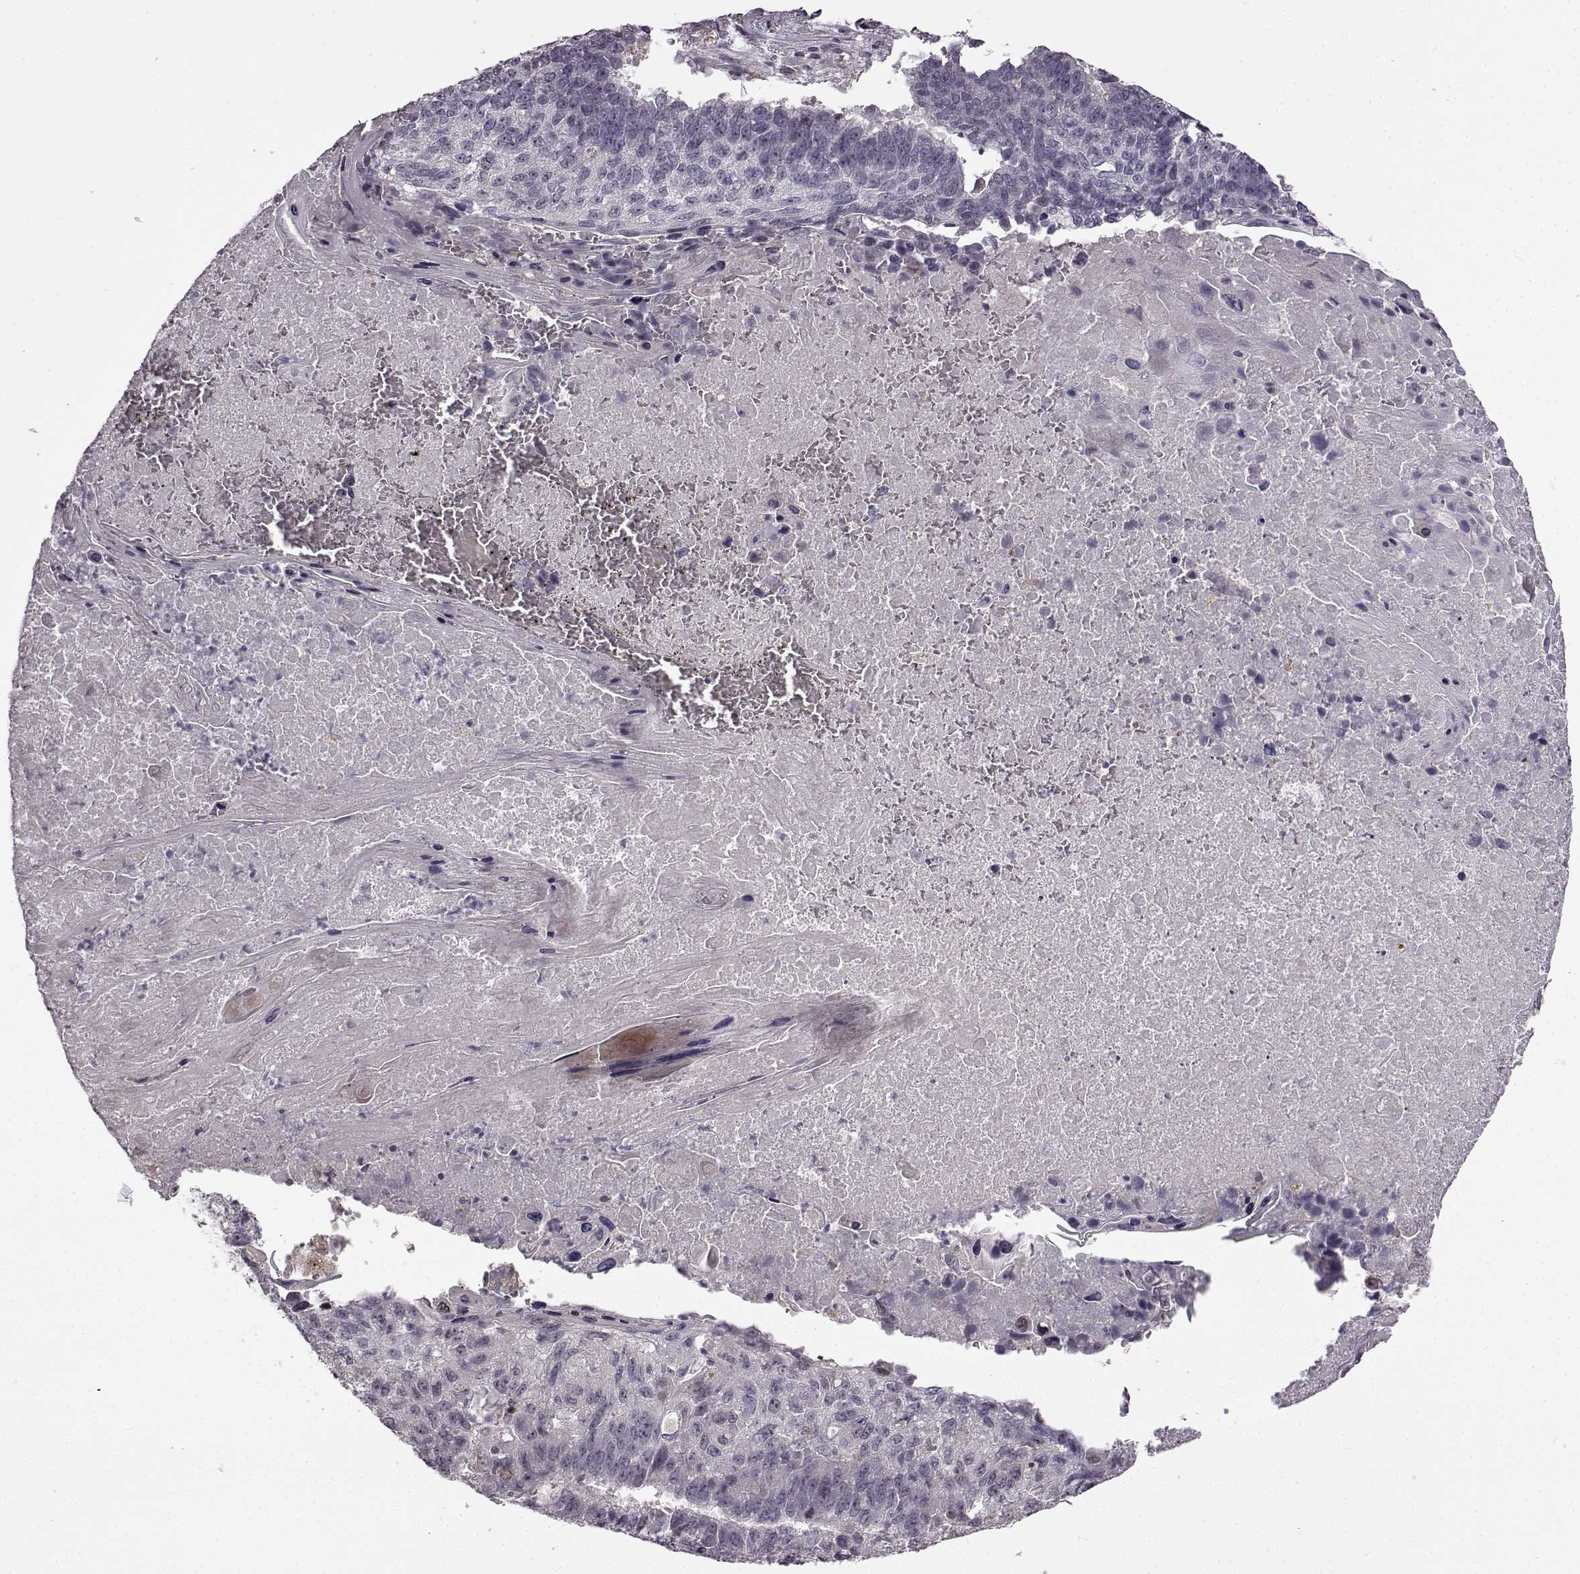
{"staining": {"intensity": "negative", "quantity": "none", "location": "none"}, "tissue": "lung cancer", "cell_type": "Tumor cells", "image_type": "cancer", "snomed": [{"axis": "morphology", "description": "Squamous cell carcinoma, NOS"}, {"axis": "topography", "description": "Lung"}], "caption": "This is an immunohistochemistry histopathology image of human squamous cell carcinoma (lung). There is no positivity in tumor cells.", "gene": "B3GNT6", "patient": {"sex": "male", "age": 73}}